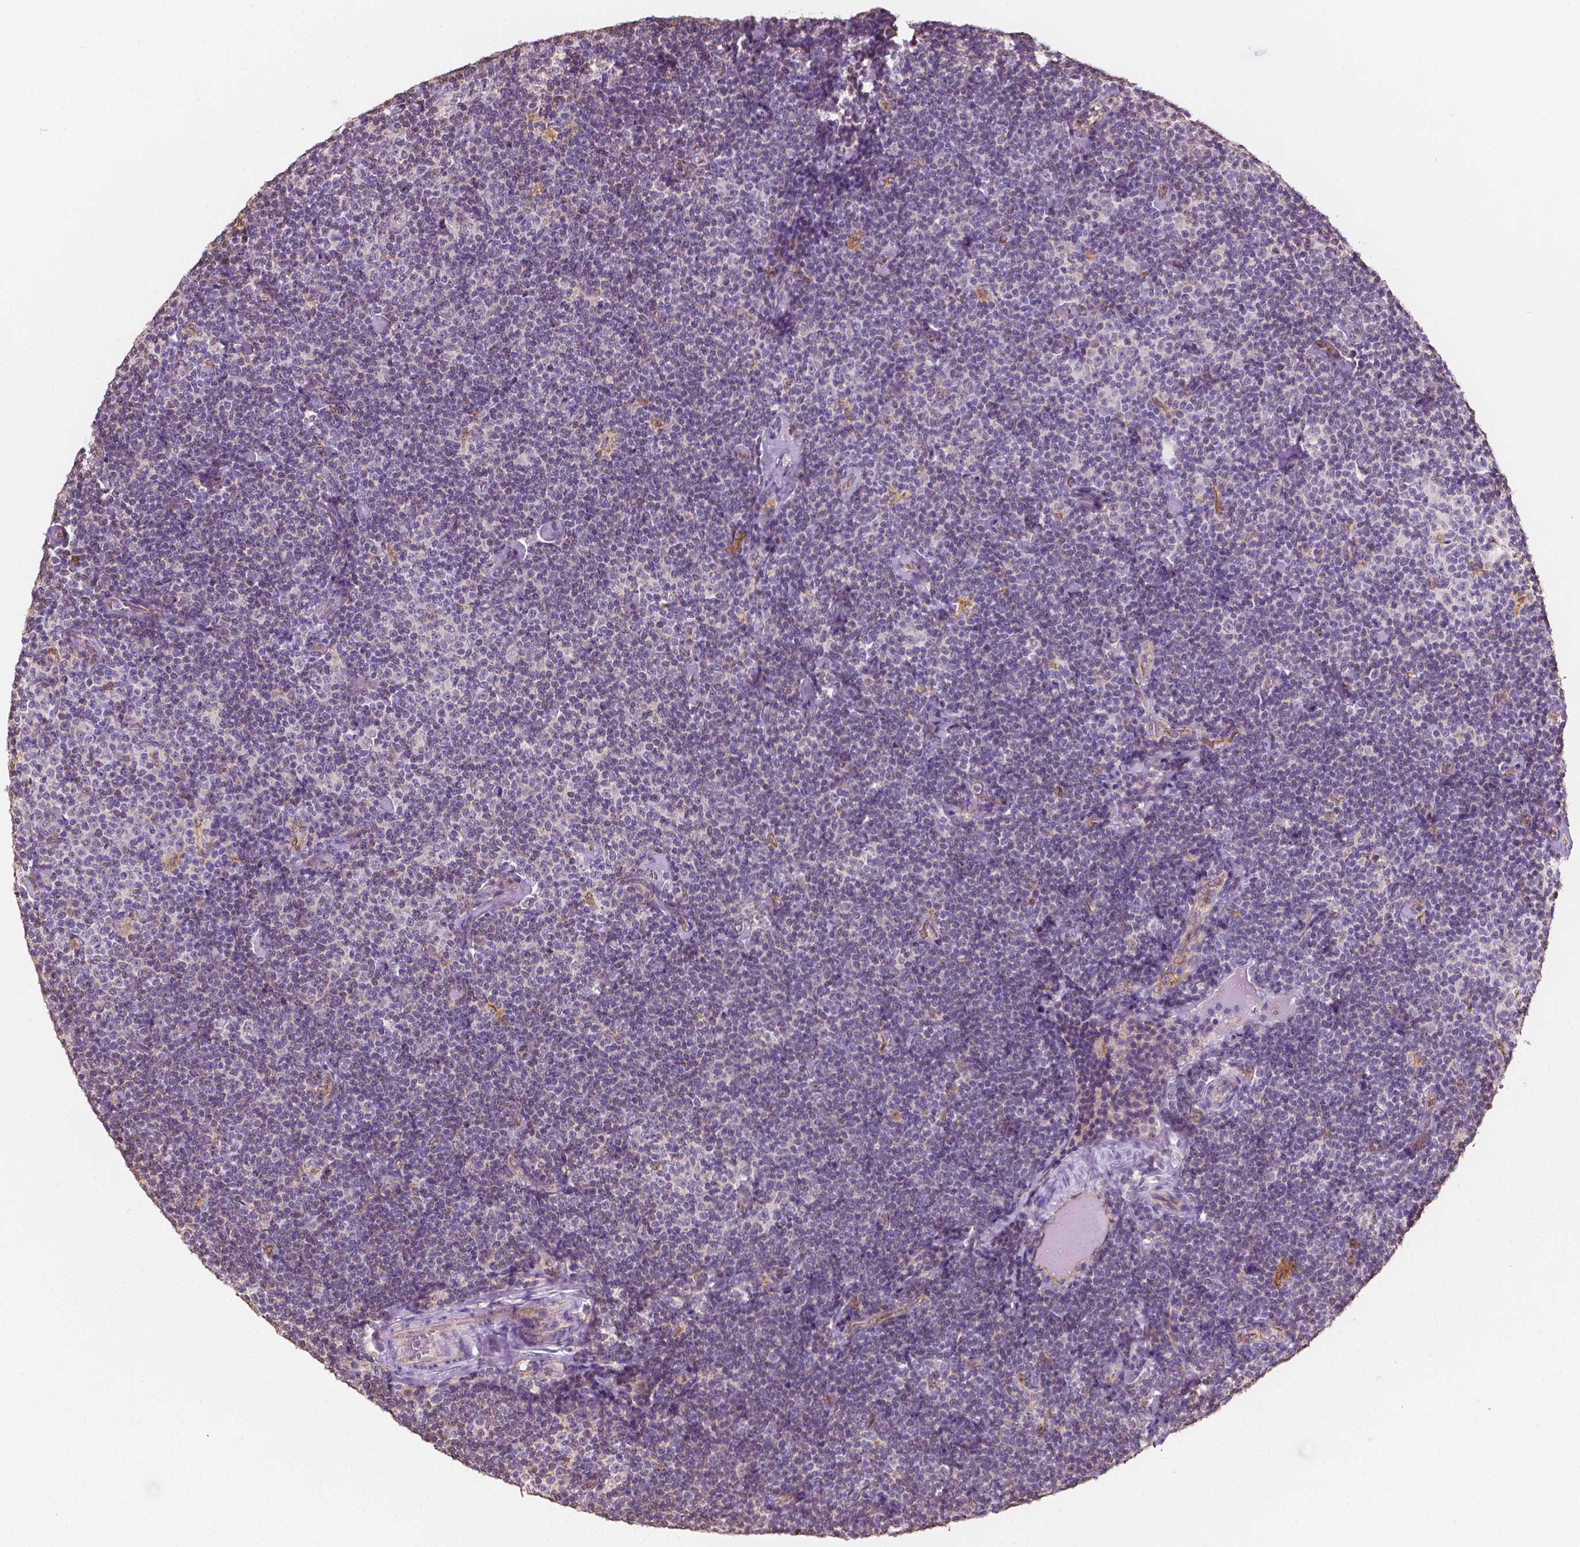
{"staining": {"intensity": "negative", "quantity": "none", "location": "none"}, "tissue": "lymphoma", "cell_type": "Tumor cells", "image_type": "cancer", "snomed": [{"axis": "morphology", "description": "Malignant lymphoma, non-Hodgkin's type, Low grade"}, {"axis": "topography", "description": "Lymph node"}], "caption": "The micrograph exhibits no significant staining in tumor cells of low-grade malignant lymphoma, non-Hodgkin's type.", "gene": "SLC22A4", "patient": {"sex": "male", "age": 81}}